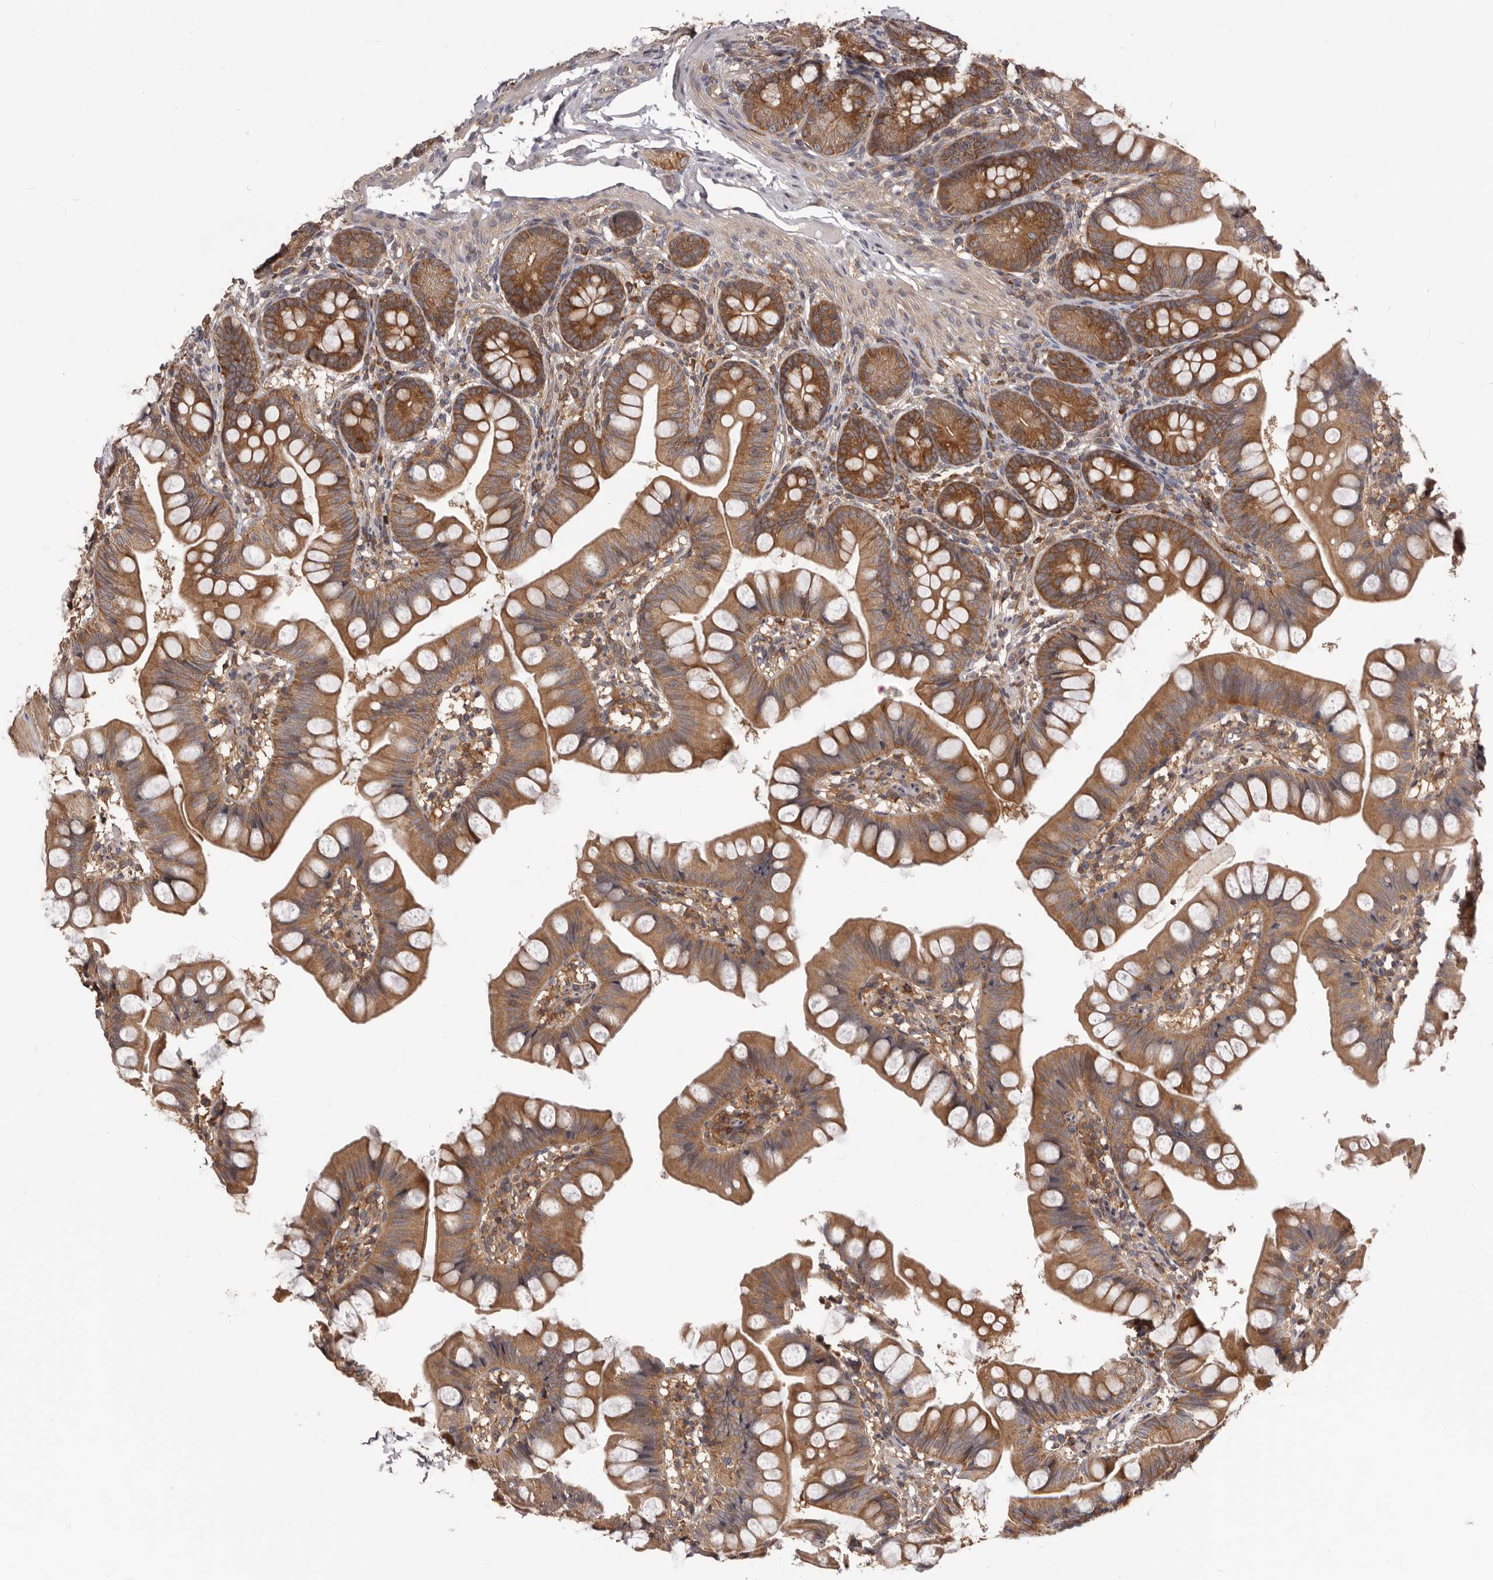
{"staining": {"intensity": "moderate", "quantity": ">75%", "location": "cytoplasmic/membranous"}, "tissue": "small intestine", "cell_type": "Glandular cells", "image_type": "normal", "snomed": [{"axis": "morphology", "description": "Normal tissue, NOS"}, {"axis": "topography", "description": "Small intestine"}], "caption": "Small intestine stained with immunohistochemistry exhibits moderate cytoplasmic/membranous expression in about >75% of glandular cells.", "gene": "HBS1L", "patient": {"sex": "male", "age": 7}}